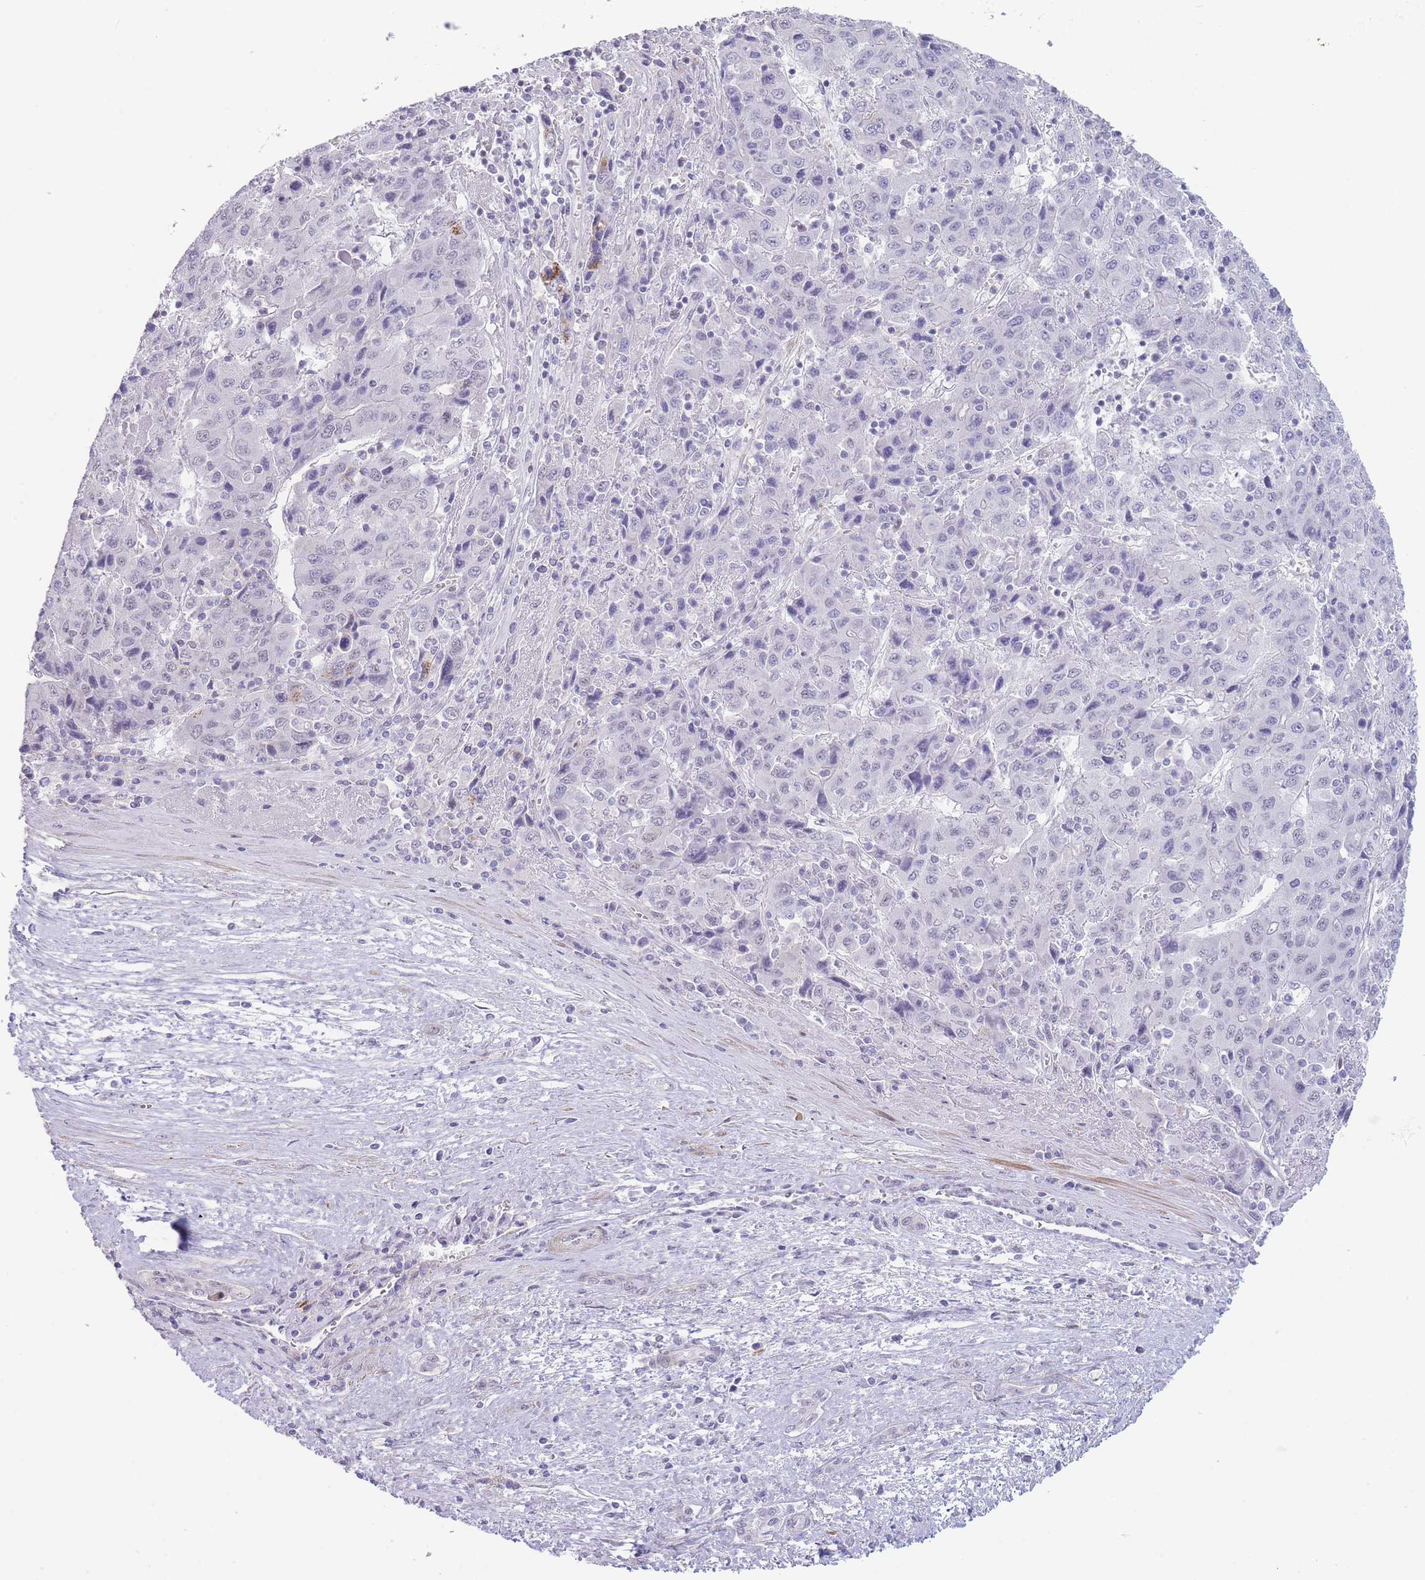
{"staining": {"intensity": "negative", "quantity": "none", "location": "none"}, "tissue": "liver cancer", "cell_type": "Tumor cells", "image_type": "cancer", "snomed": [{"axis": "morphology", "description": "Carcinoma, Hepatocellular, NOS"}, {"axis": "topography", "description": "Liver"}], "caption": "This is an immunohistochemistry (IHC) photomicrograph of hepatocellular carcinoma (liver). There is no staining in tumor cells.", "gene": "ASAP3", "patient": {"sex": "female", "age": 53}}